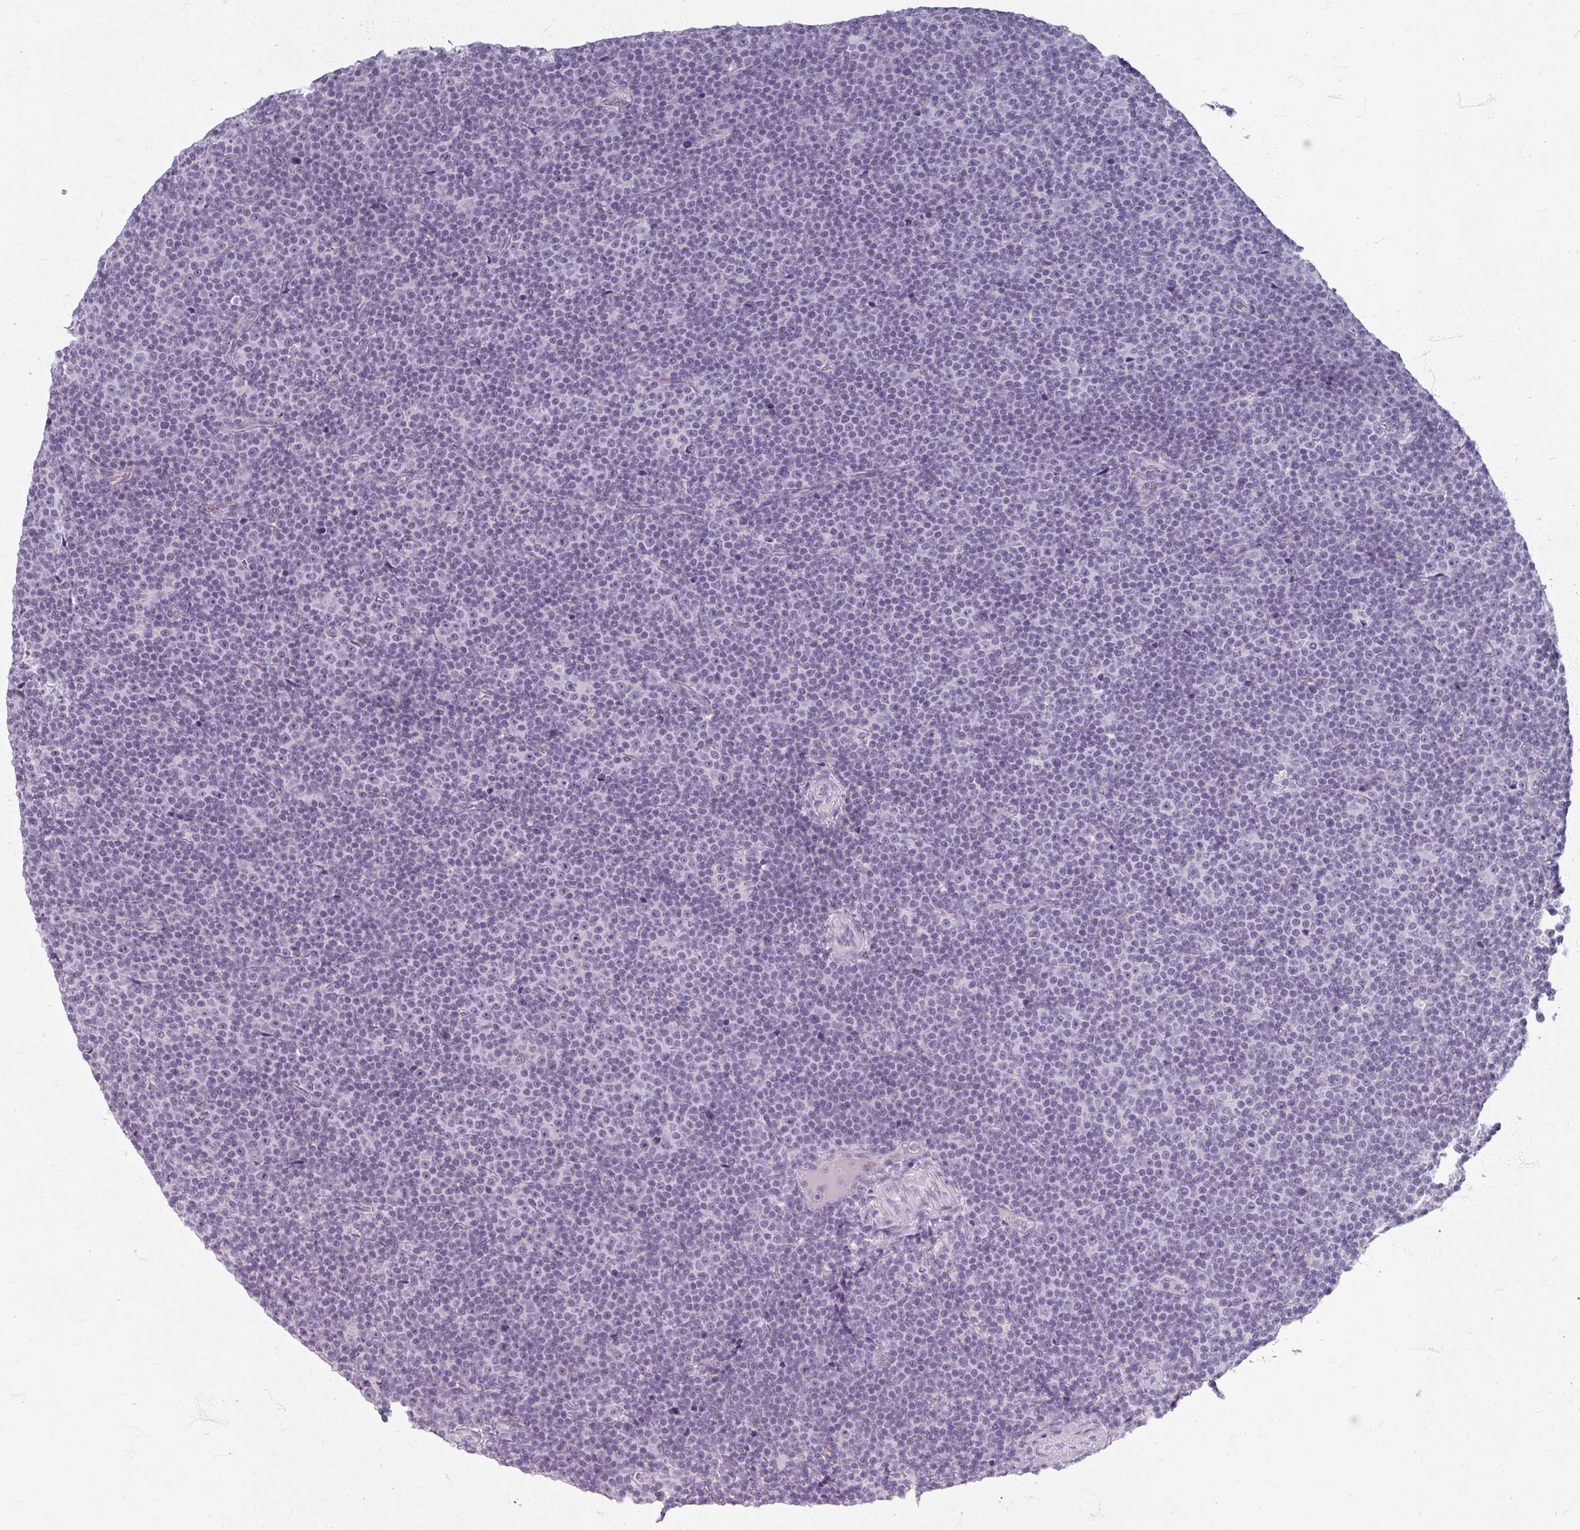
{"staining": {"intensity": "negative", "quantity": "none", "location": "none"}, "tissue": "lymphoma", "cell_type": "Tumor cells", "image_type": "cancer", "snomed": [{"axis": "morphology", "description": "Malignant lymphoma, non-Hodgkin's type, Low grade"}, {"axis": "topography", "description": "Lymph node"}], "caption": "Low-grade malignant lymphoma, non-Hodgkin's type was stained to show a protein in brown. There is no significant staining in tumor cells.", "gene": "ZNF878", "patient": {"sex": "female", "age": 67}}